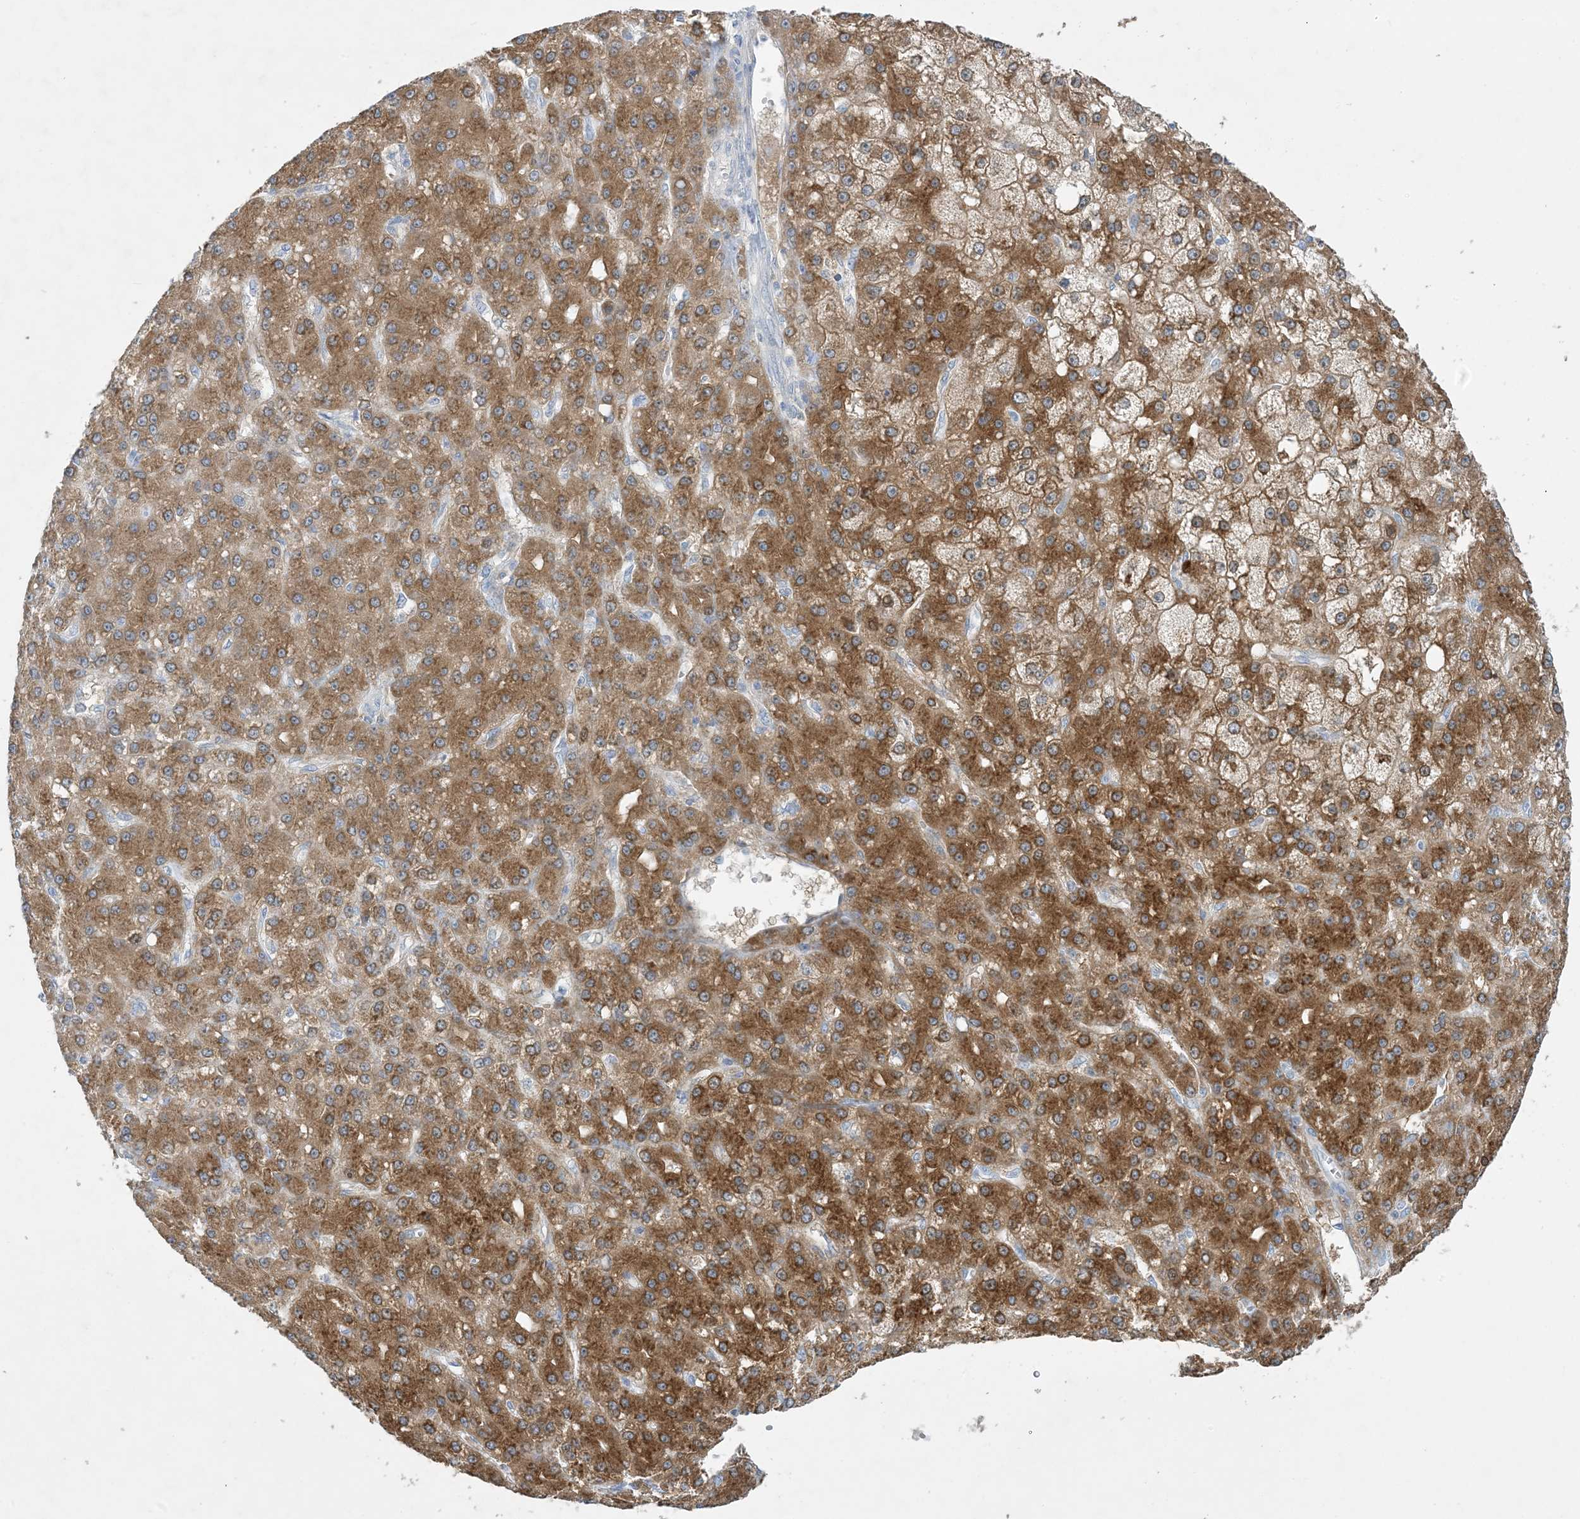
{"staining": {"intensity": "moderate", "quantity": ">75%", "location": "cytoplasmic/membranous"}, "tissue": "liver cancer", "cell_type": "Tumor cells", "image_type": "cancer", "snomed": [{"axis": "morphology", "description": "Carcinoma, Hepatocellular, NOS"}, {"axis": "topography", "description": "Liver"}], "caption": "The immunohistochemical stain highlights moderate cytoplasmic/membranous staining in tumor cells of liver cancer tissue.", "gene": "MRPS18A", "patient": {"sex": "male", "age": 67}}